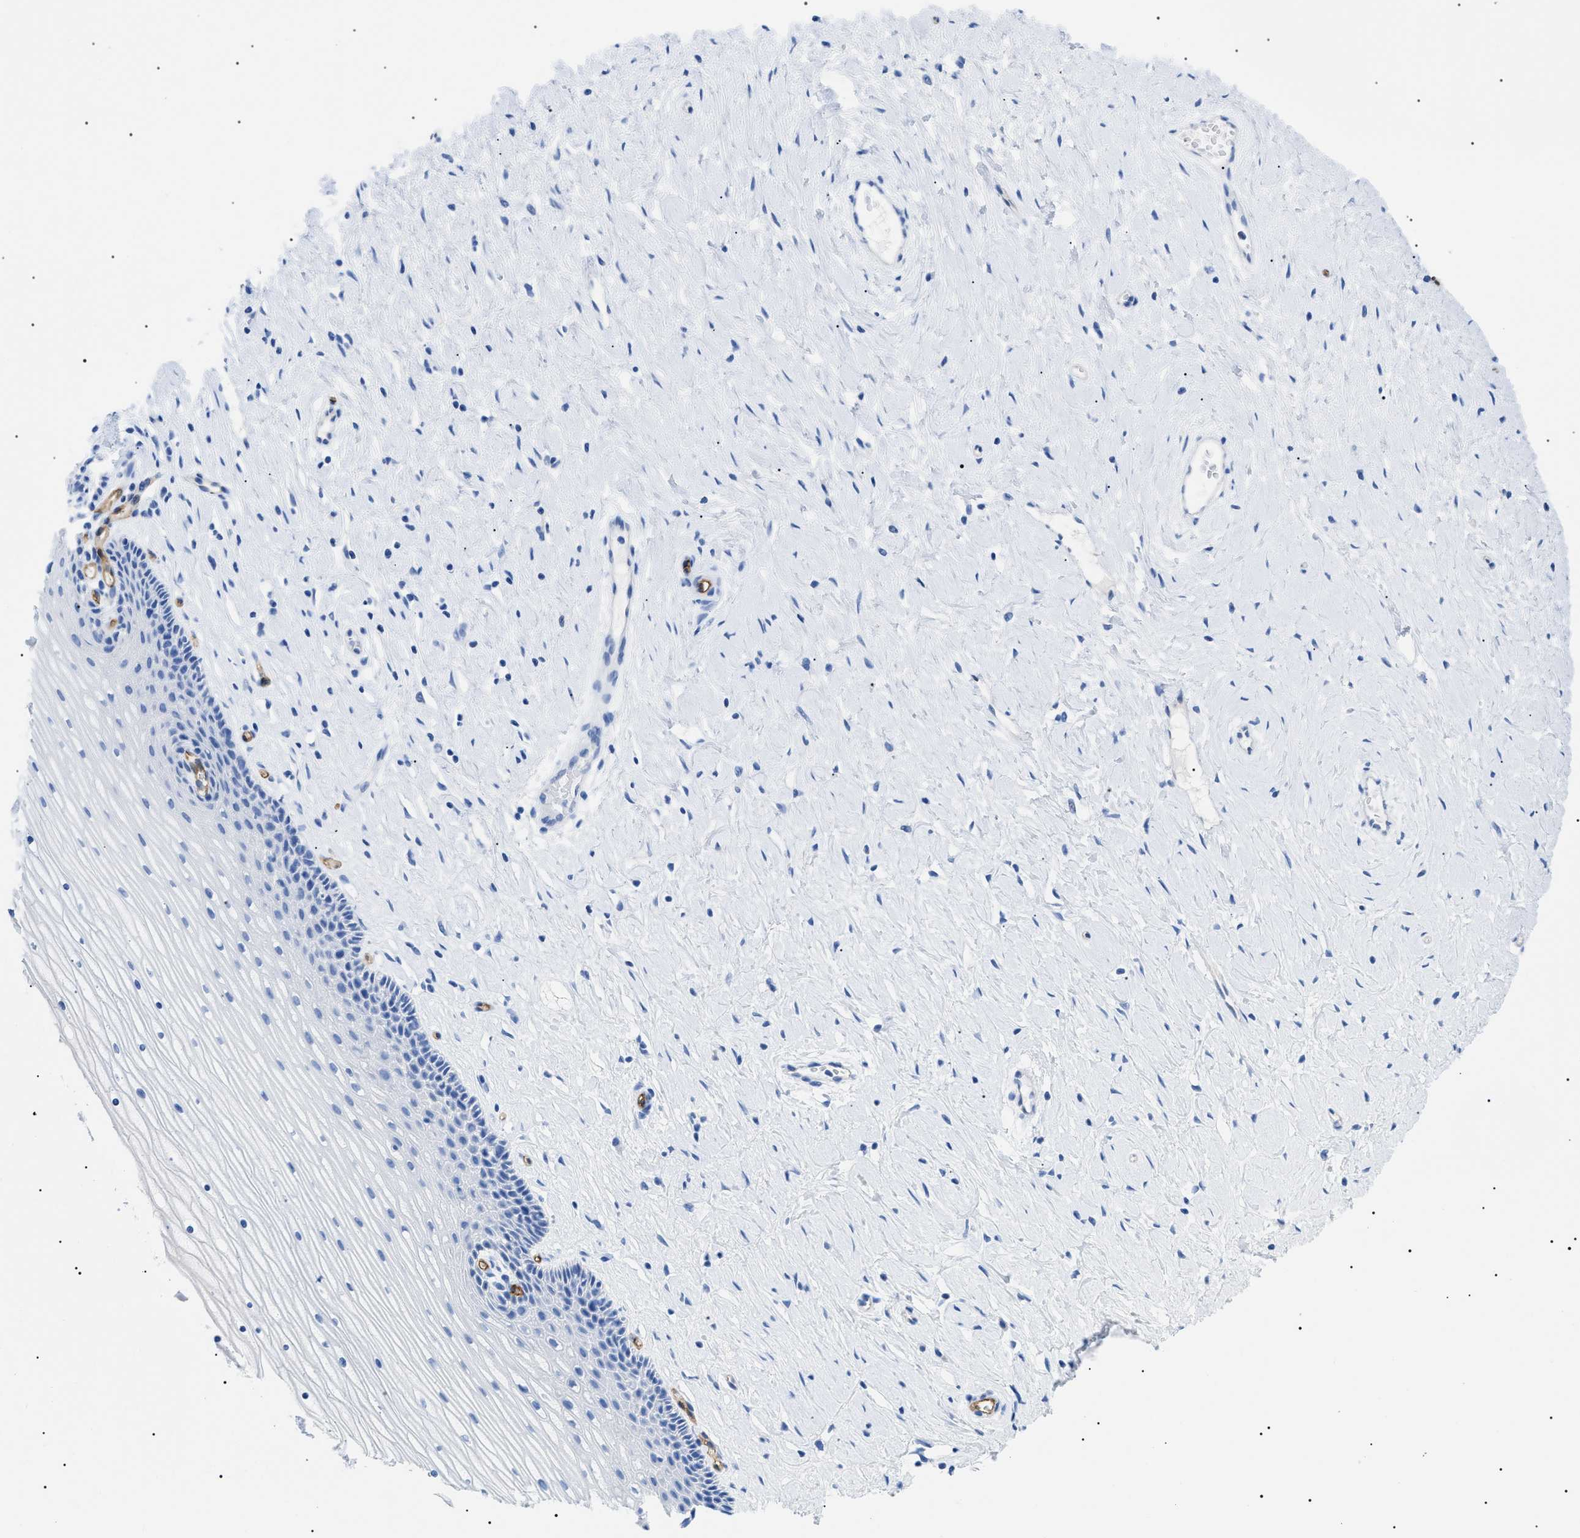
{"staining": {"intensity": "negative", "quantity": "none", "location": "none"}, "tissue": "cervix", "cell_type": "Glandular cells", "image_type": "normal", "snomed": [{"axis": "morphology", "description": "Normal tissue, NOS"}, {"axis": "topography", "description": "Cervix"}], "caption": "Immunohistochemical staining of unremarkable human cervix demonstrates no significant expression in glandular cells.", "gene": "PODXL", "patient": {"sex": "female", "age": 39}}